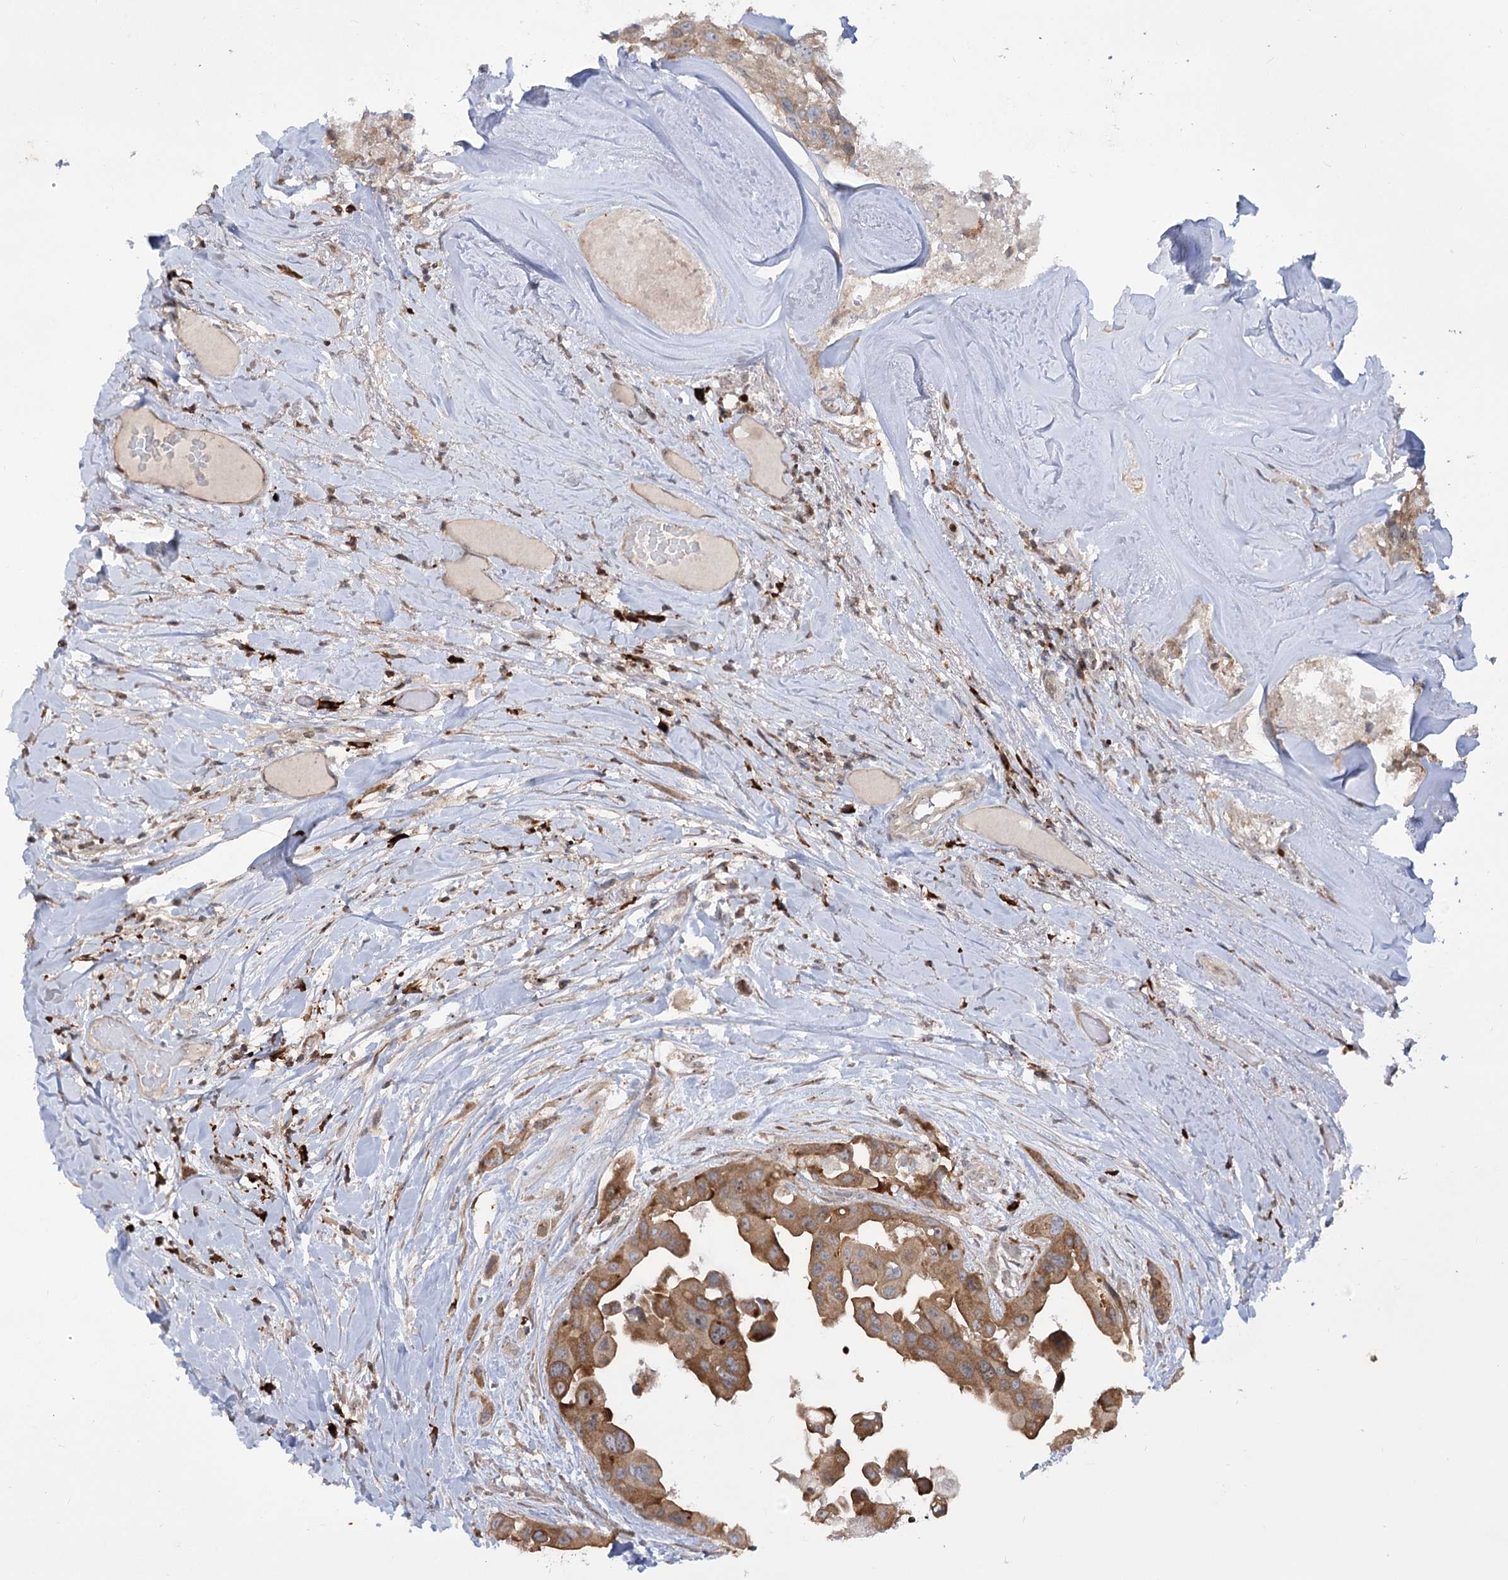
{"staining": {"intensity": "moderate", "quantity": ">75%", "location": "cytoplasmic/membranous"}, "tissue": "head and neck cancer", "cell_type": "Tumor cells", "image_type": "cancer", "snomed": [{"axis": "morphology", "description": "Adenocarcinoma, NOS"}, {"axis": "morphology", "description": "Adenocarcinoma, metastatic, NOS"}, {"axis": "topography", "description": "Head-Neck"}], "caption": "The histopathology image displays staining of head and neck adenocarcinoma, revealing moderate cytoplasmic/membranous protein expression (brown color) within tumor cells. (brown staining indicates protein expression, while blue staining denotes nuclei).", "gene": "SYTL1", "patient": {"sex": "male", "age": 75}}